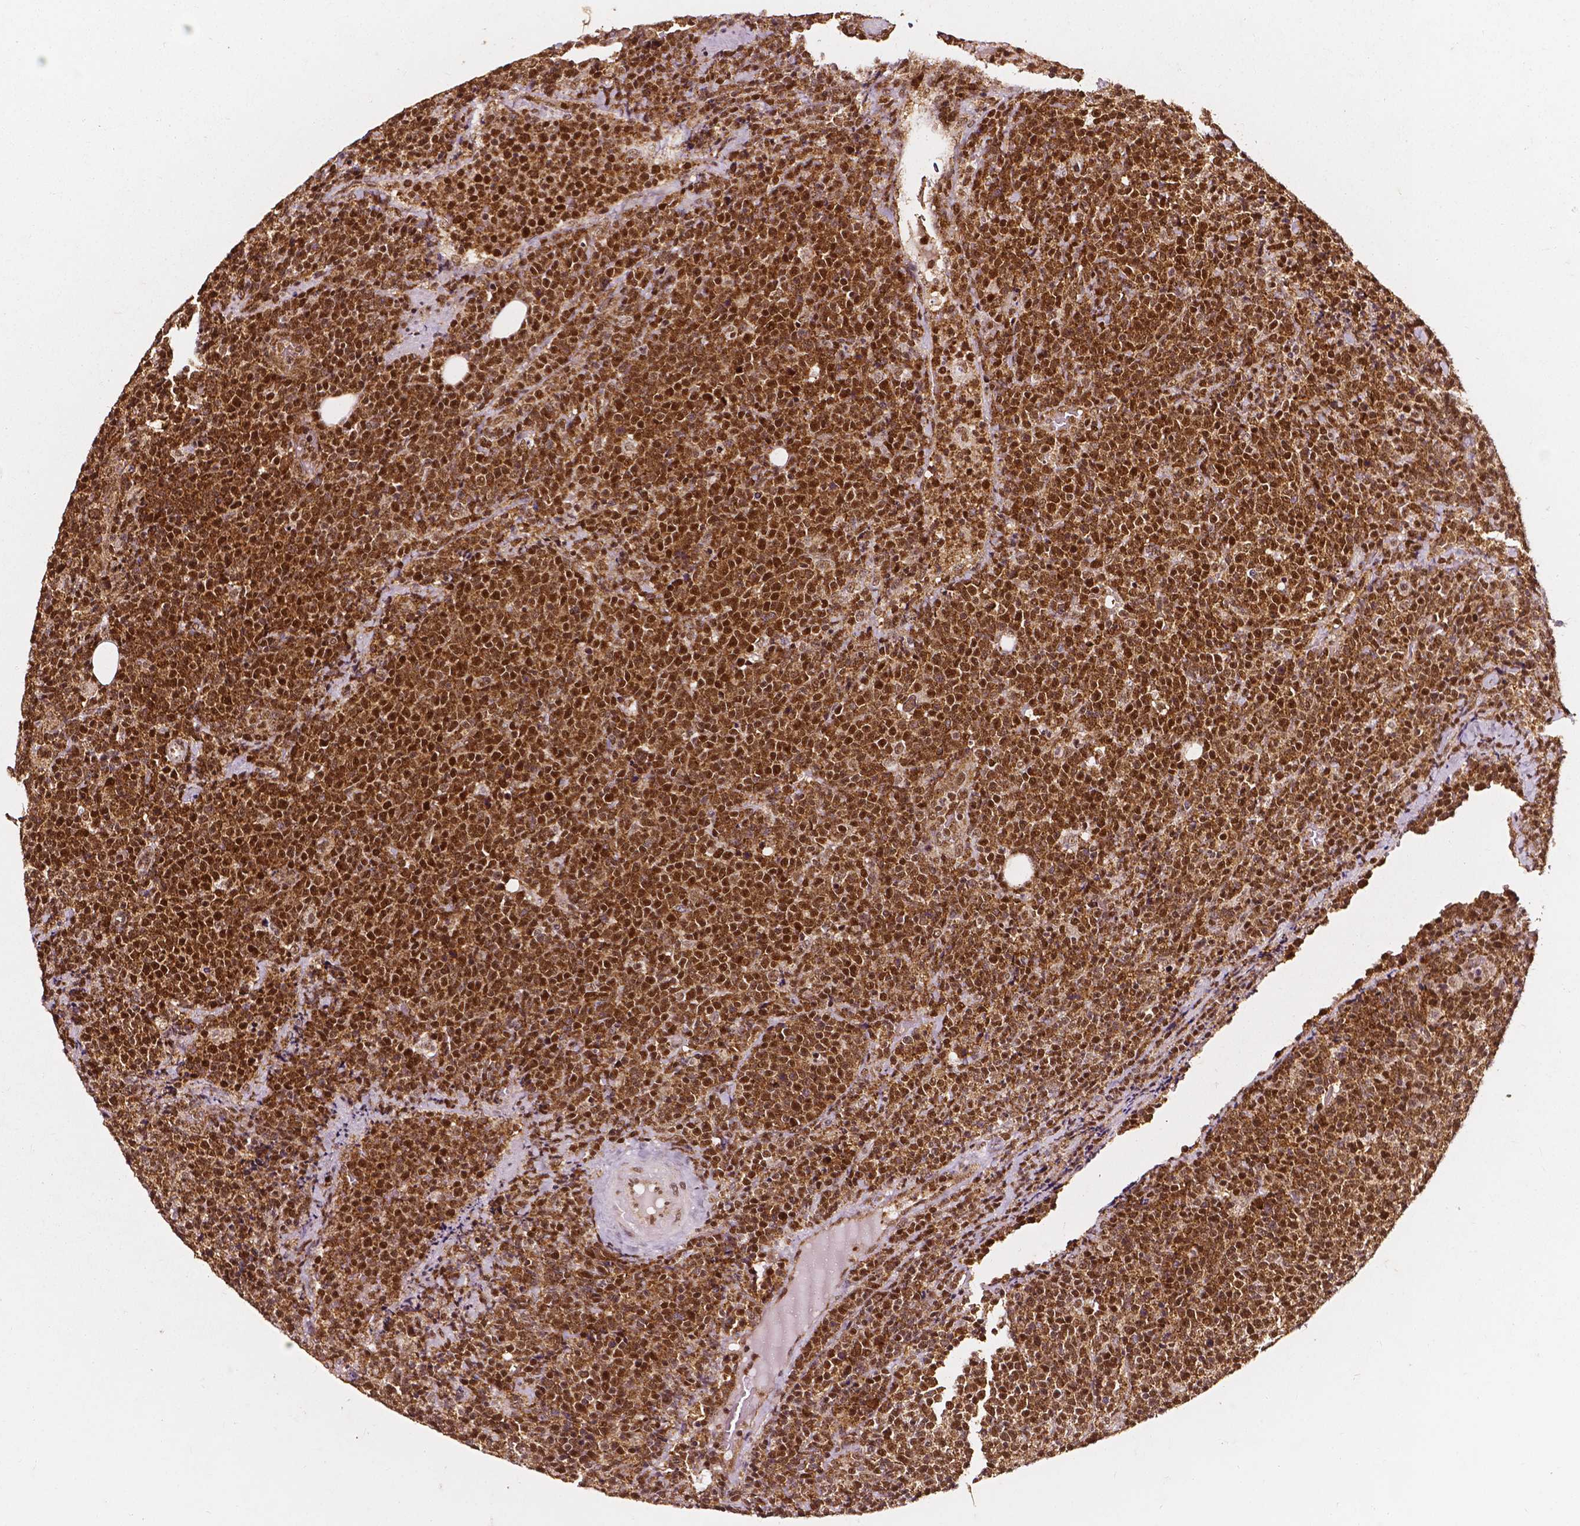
{"staining": {"intensity": "strong", "quantity": ">75%", "location": "cytoplasmic/membranous,nuclear"}, "tissue": "lymphoma", "cell_type": "Tumor cells", "image_type": "cancer", "snomed": [{"axis": "morphology", "description": "Malignant lymphoma, non-Hodgkin's type, High grade"}, {"axis": "topography", "description": "Lymph node"}], "caption": "High-grade malignant lymphoma, non-Hodgkin's type stained with a brown dye displays strong cytoplasmic/membranous and nuclear positive positivity in about >75% of tumor cells.", "gene": "SMN1", "patient": {"sex": "male", "age": 61}}